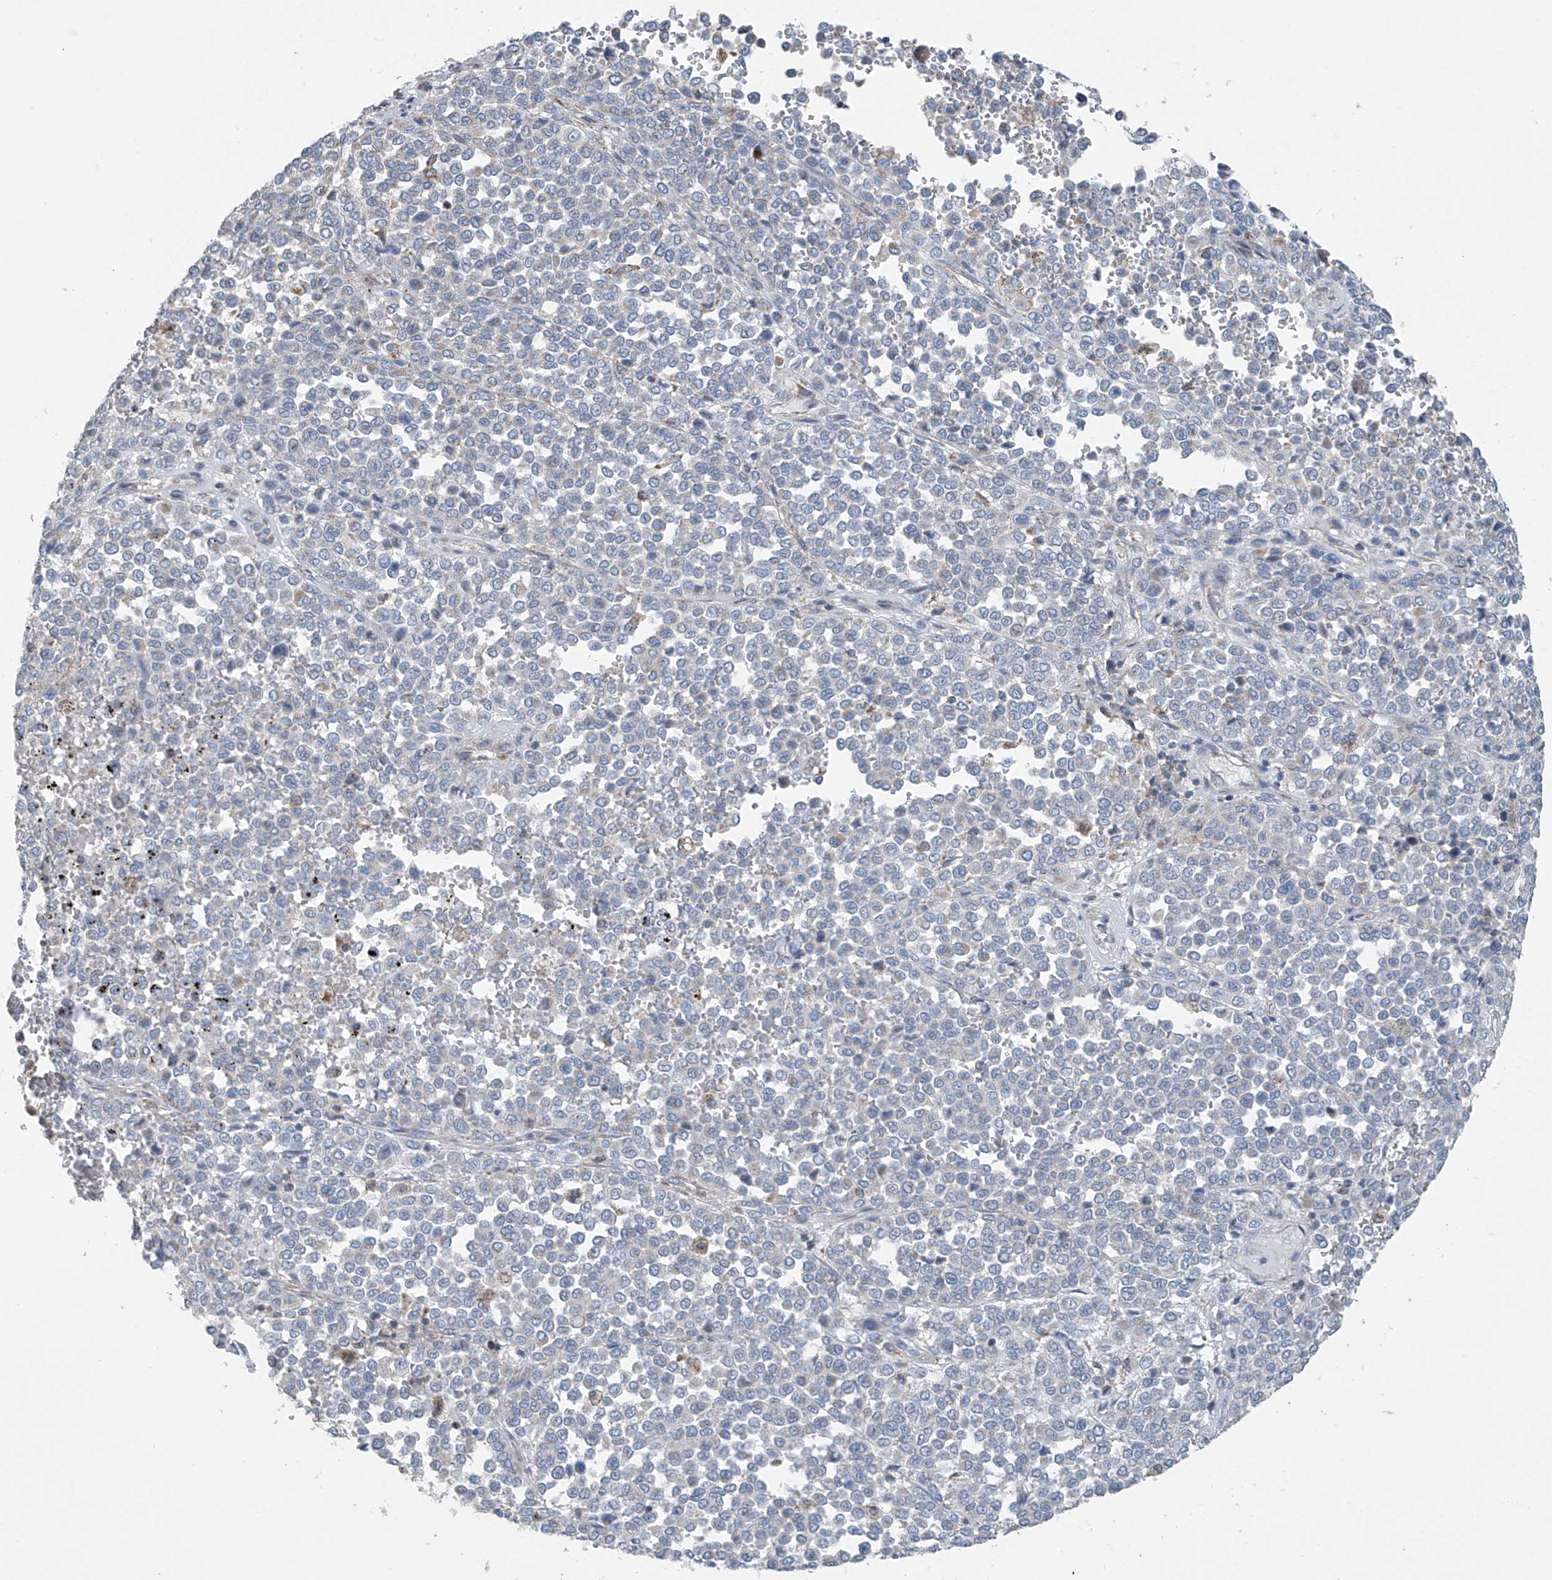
{"staining": {"intensity": "negative", "quantity": "none", "location": "none"}, "tissue": "melanoma", "cell_type": "Tumor cells", "image_type": "cancer", "snomed": [{"axis": "morphology", "description": "Malignant melanoma, Metastatic site"}, {"axis": "topography", "description": "Pancreas"}], "caption": "Immunohistochemistry micrograph of malignant melanoma (metastatic site) stained for a protein (brown), which reveals no expression in tumor cells.", "gene": "SYN3", "patient": {"sex": "female", "age": 30}}